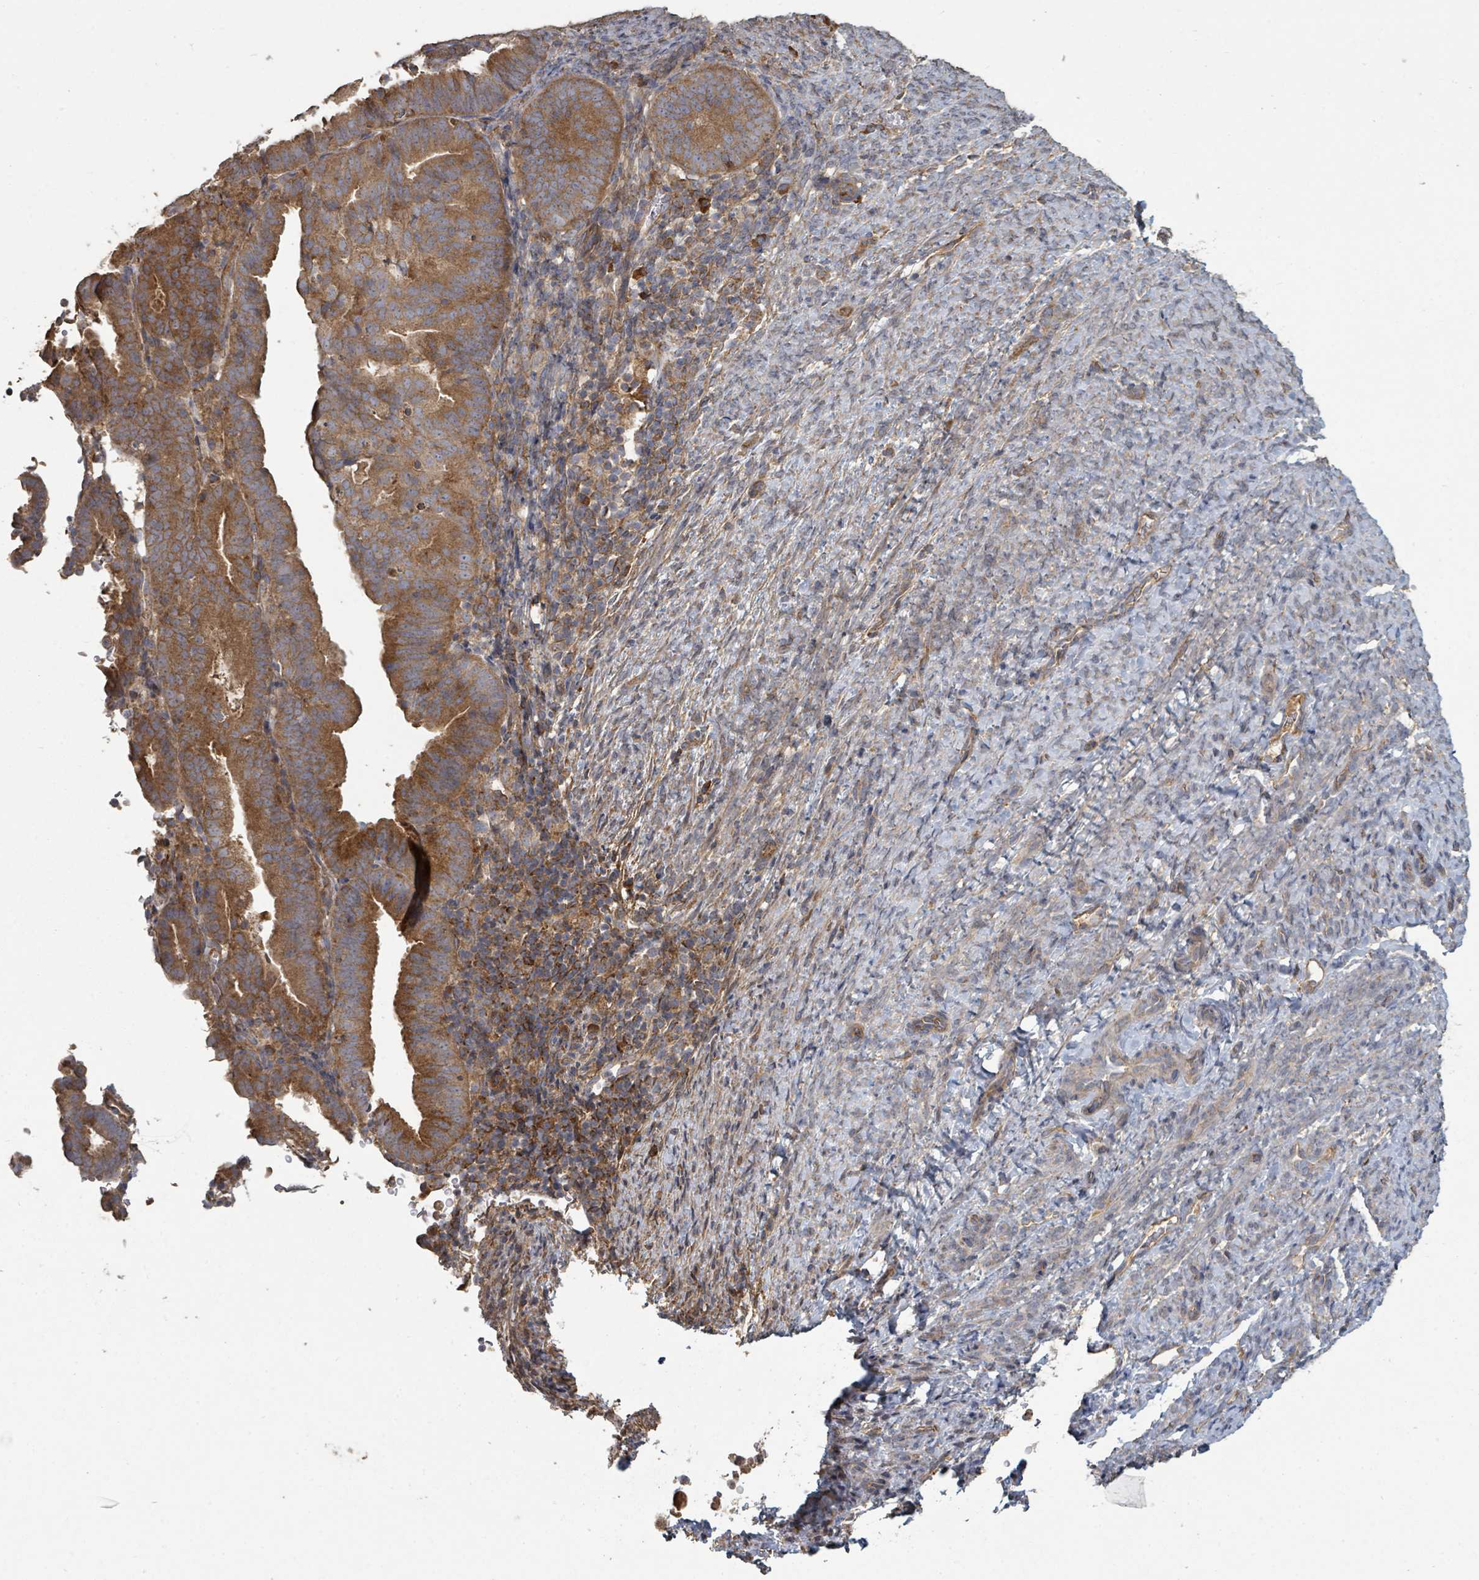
{"staining": {"intensity": "strong", "quantity": ">75%", "location": "cytoplasmic/membranous"}, "tissue": "endometrial cancer", "cell_type": "Tumor cells", "image_type": "cancer", "snomed": [{"axis": "morphology", "description": "Adenocarcinoma, NOS"}, {"axis": "topography", "description": "Endometrium"}], "caption": "A histopathology image of human endometrial cancer (adenocarcinoma) stained for a protein displays strong cytoplasmic/membranous brown staining in tumor cells.", "gene": "WDFY1", "patient": {"sex": "female", "age": 70}}